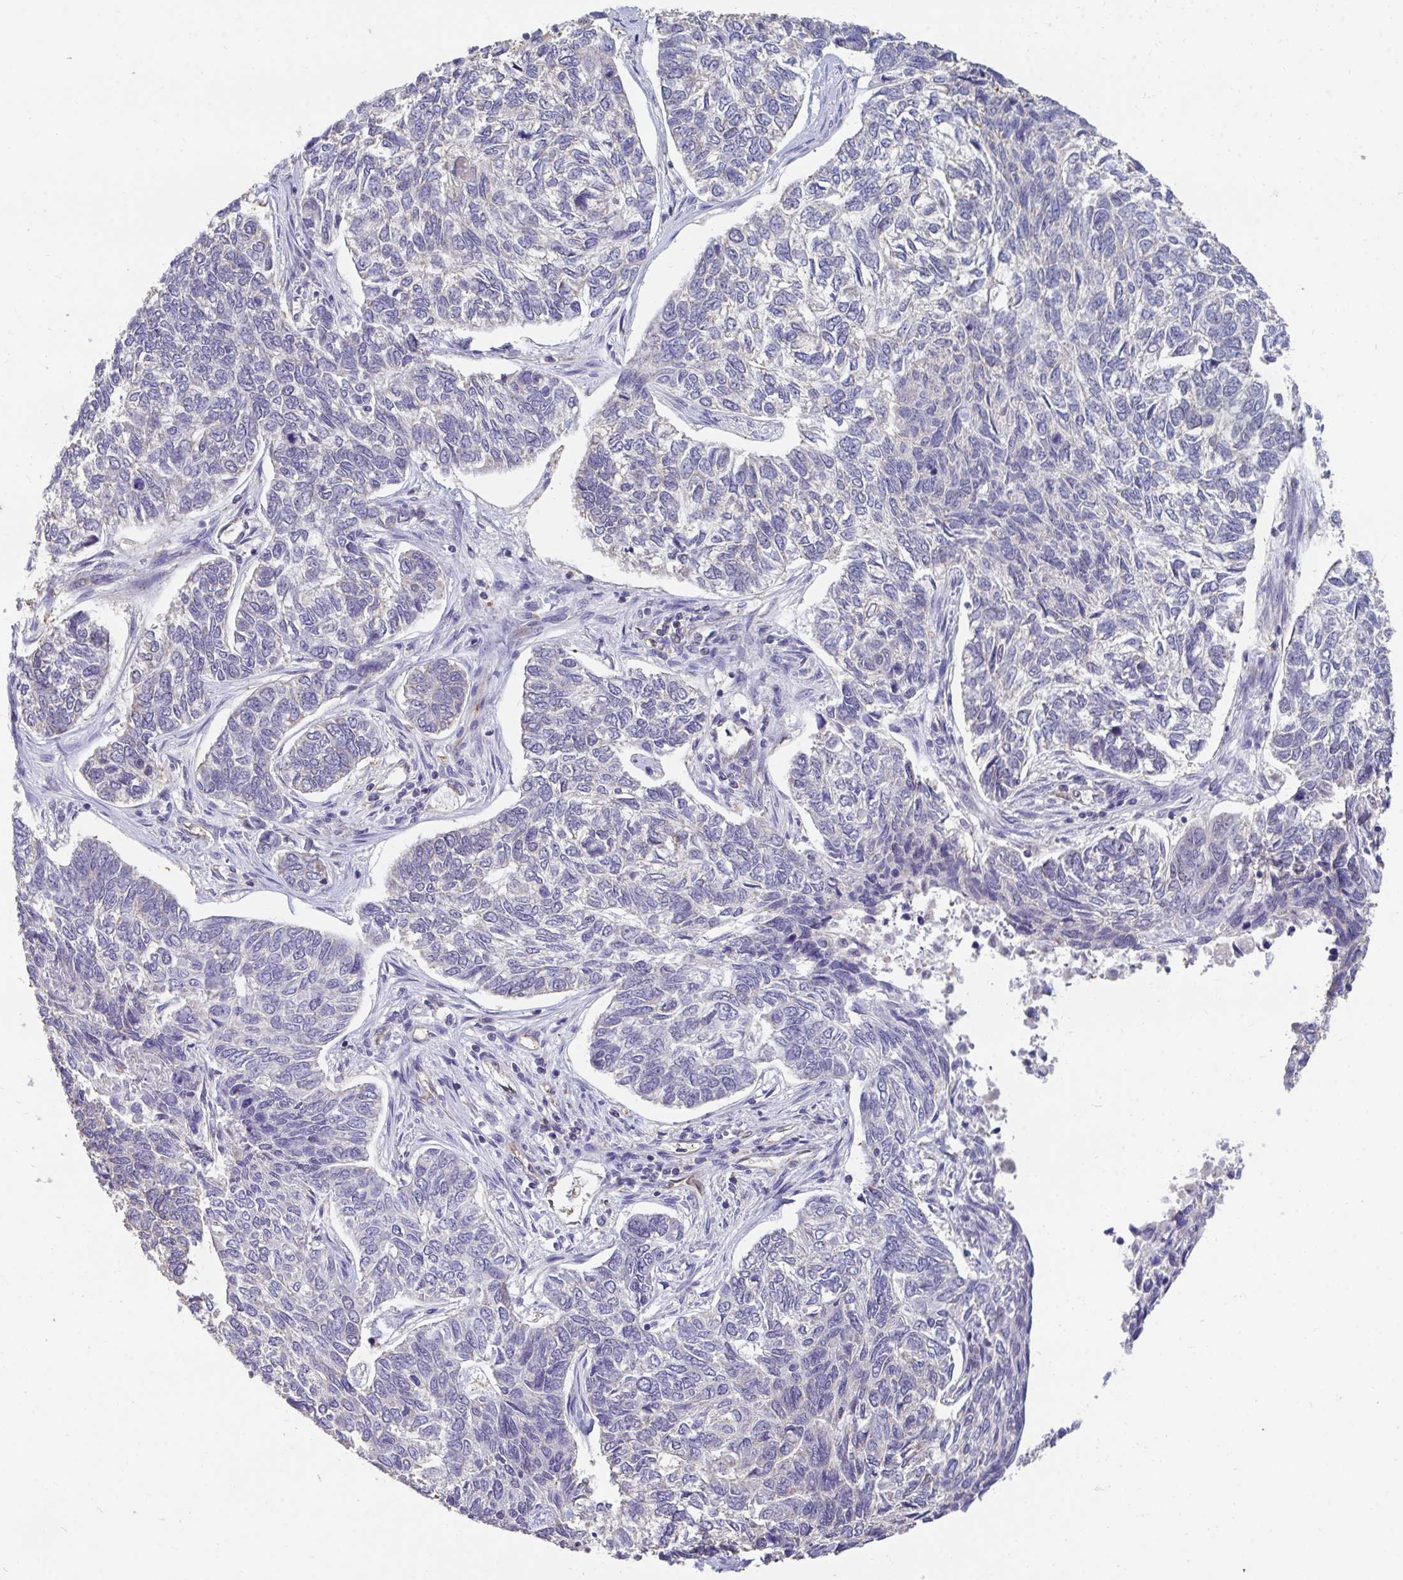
{"staining": {"intensity": "negative", "quantity": "none", "location": "none"}, "tissue": "skin cancer", "cell_type": "Tumor cells", "image_type": "cancer", "snomed": [{"axis": "morphology", "description": "Basal cell carcinoma"}, {"axis": "topography", "description": "Skin"}], "caption": "DAB (3,3'-diaminobenzidine) immunohistochemical staining of human skin cancer (basal cell carcinoma) demonstrates no significant positivity in tumor cells.", "gene": "SENP3", "patient": {"sex": "female", "age": 65}}